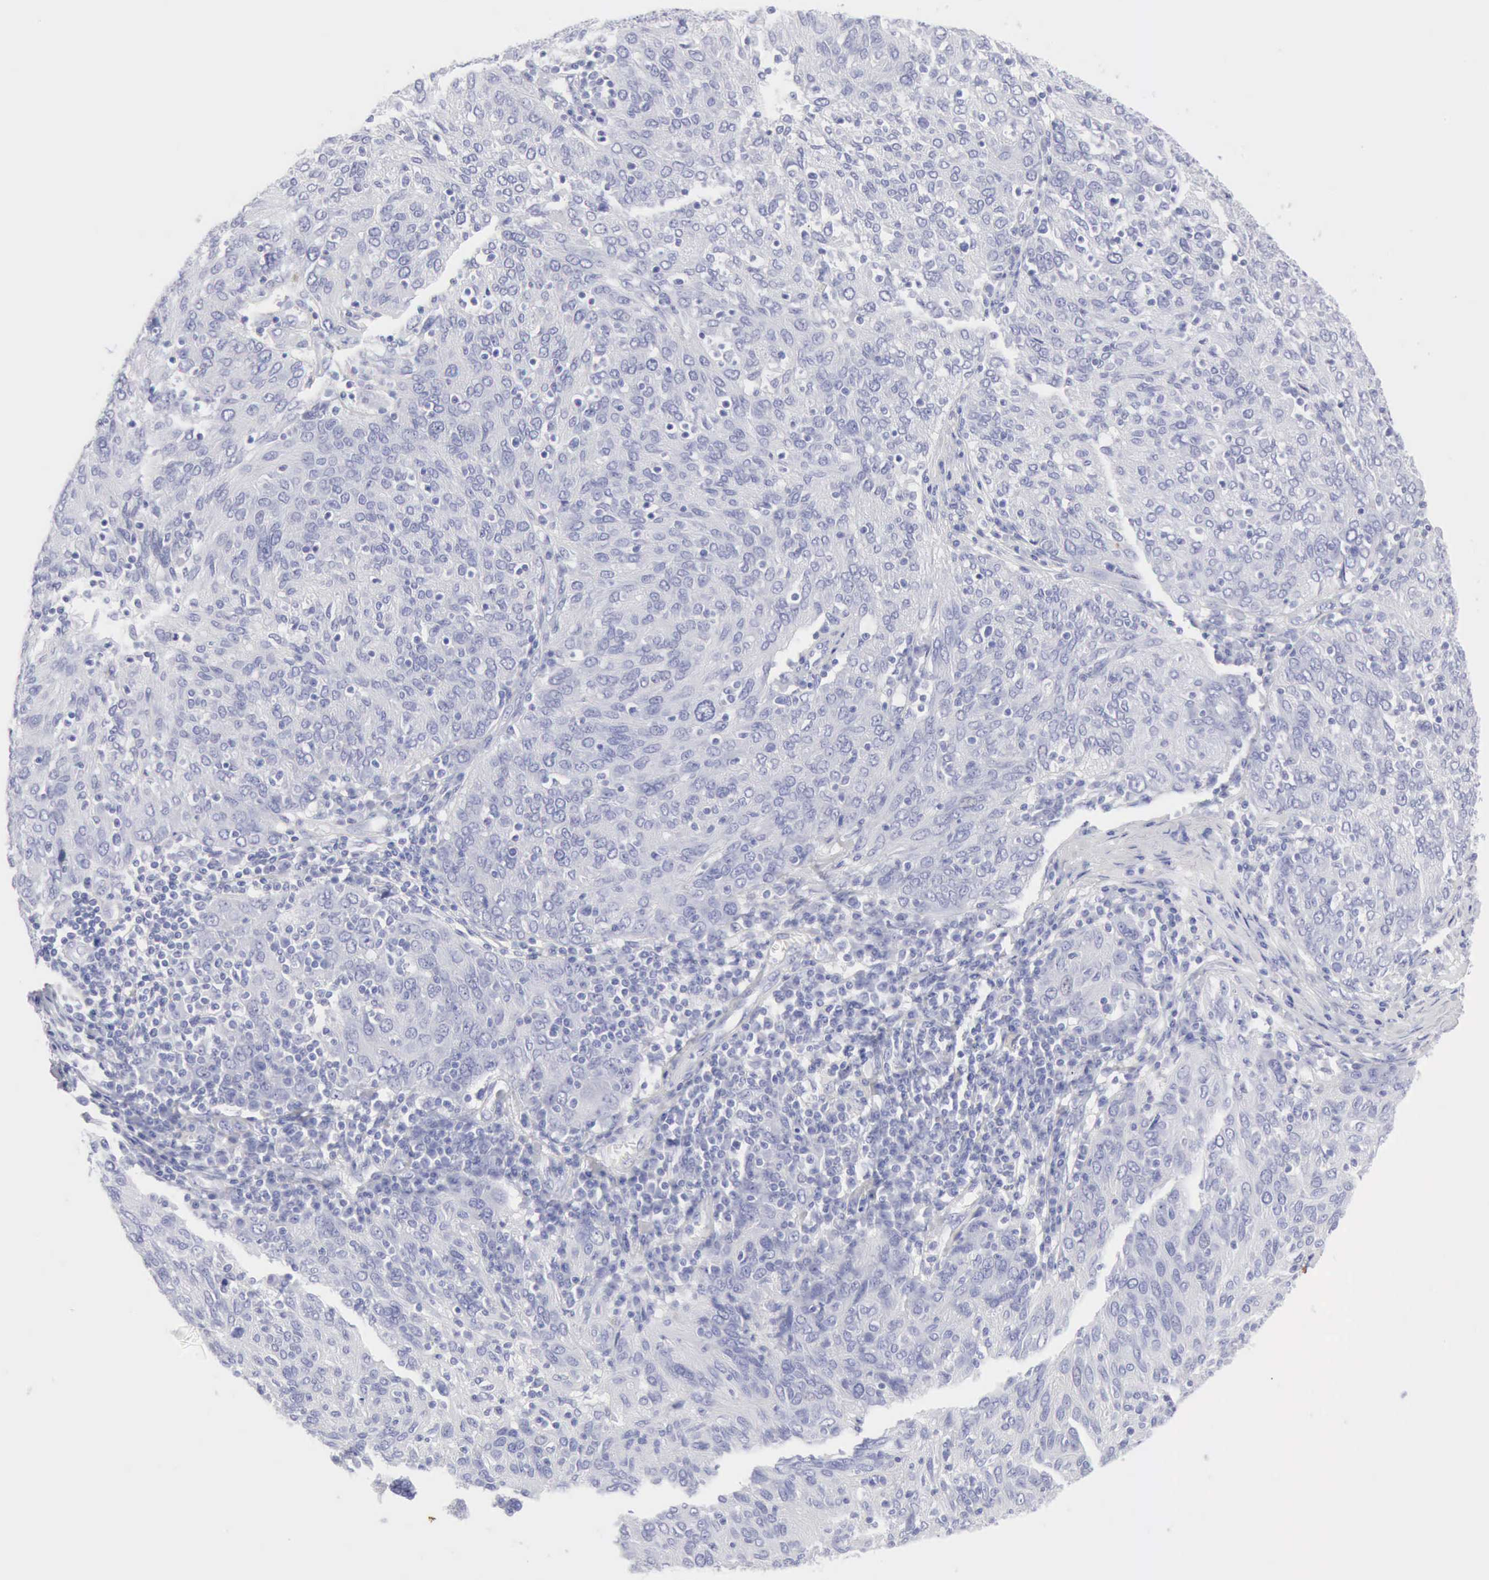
{"staining": {"intensity": "negative", "quantity": "none", "location": "none"}, "tissue": "ovarian cancer", "cell_type": "Tumor cells", "image_type": "cancer", "snomed": [{"axis": "morphology", "description": "Carcinoma, endometroid"}, {"axis": "topography", "description": "Ovary"}], "caption": "Ovarian cancer stained for a protein using IHC shows no expression tumor cells.", "gene": "KRT10", "patient": {"sex": "female", "age": 50}}